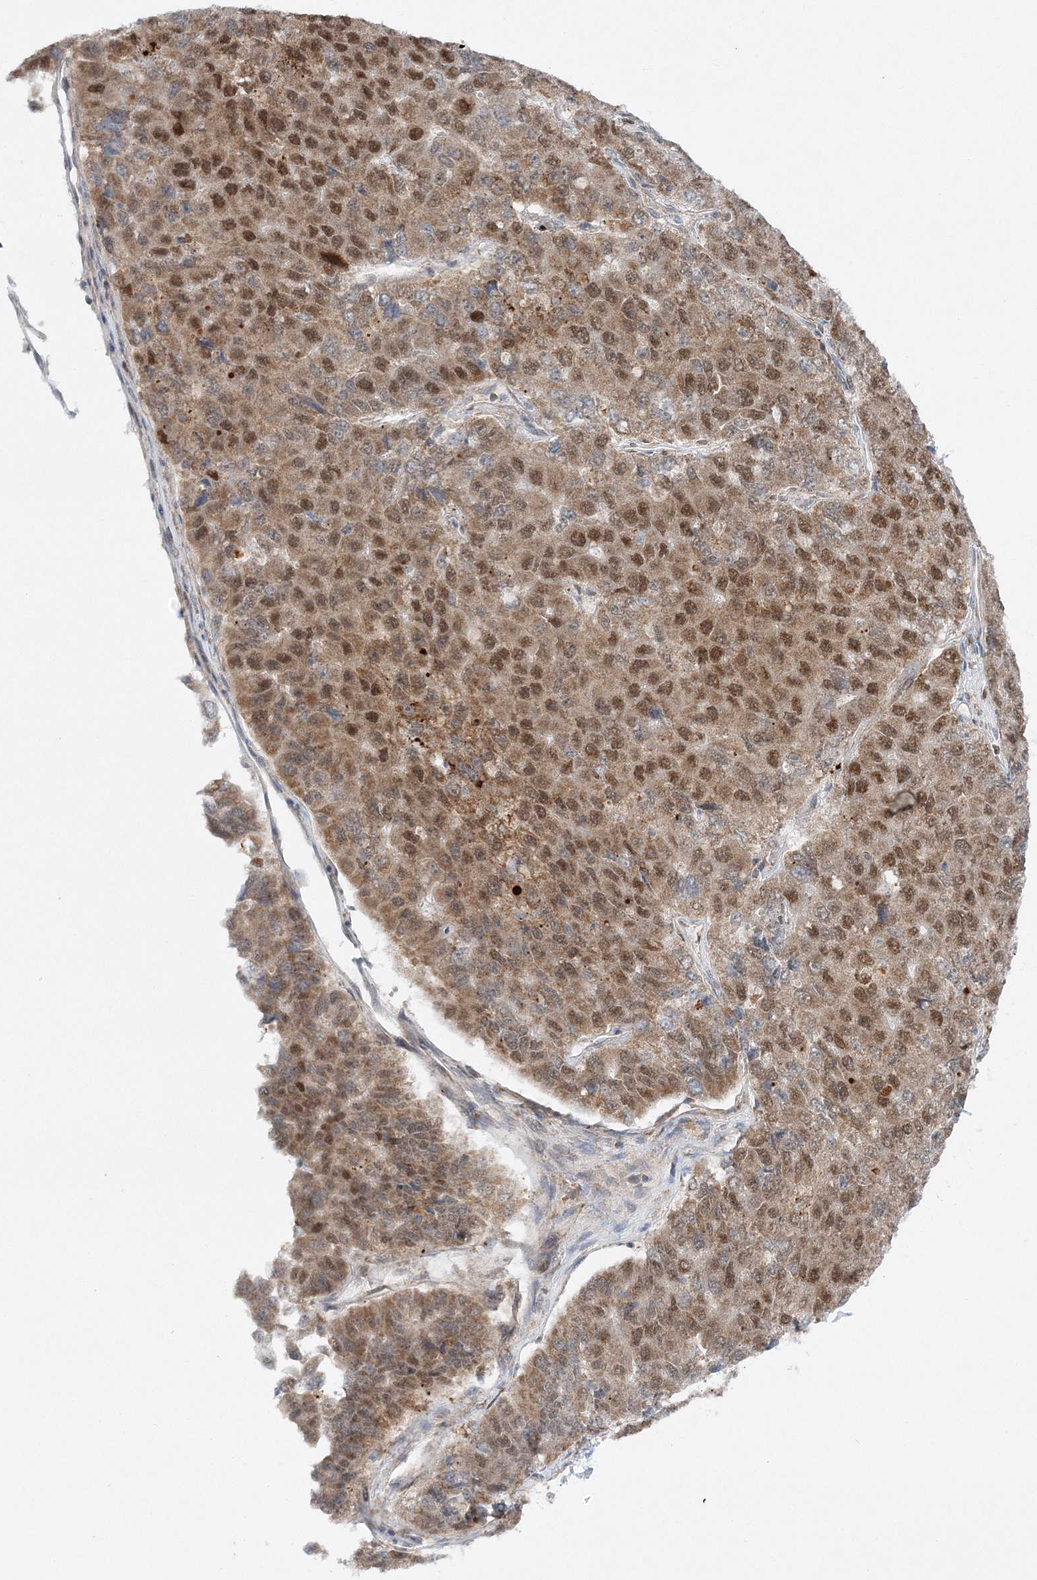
{"staining": {"intensity": "moderate", "quantity": ">75%", "location": "cytoplasmic/membranous,nuclear"}, "tissue": "pancreatic cancer", "cell_type": "Tumor cells", "image_type": "cancer", "snomed": [{"axis": "morphology", "description": "Adenocarcinoma, NOS"}, {"axis": "topography", "description": "Pancreas"}], "caption": "Pancreatic cancer (adenocarcinoma) stained for a protein displays moderate cytoplasmic/membranous and nuclear positivity in tumor cells.", "gene": "RAB11FIP2", "patient": {"sex": "male", "age": 50}}